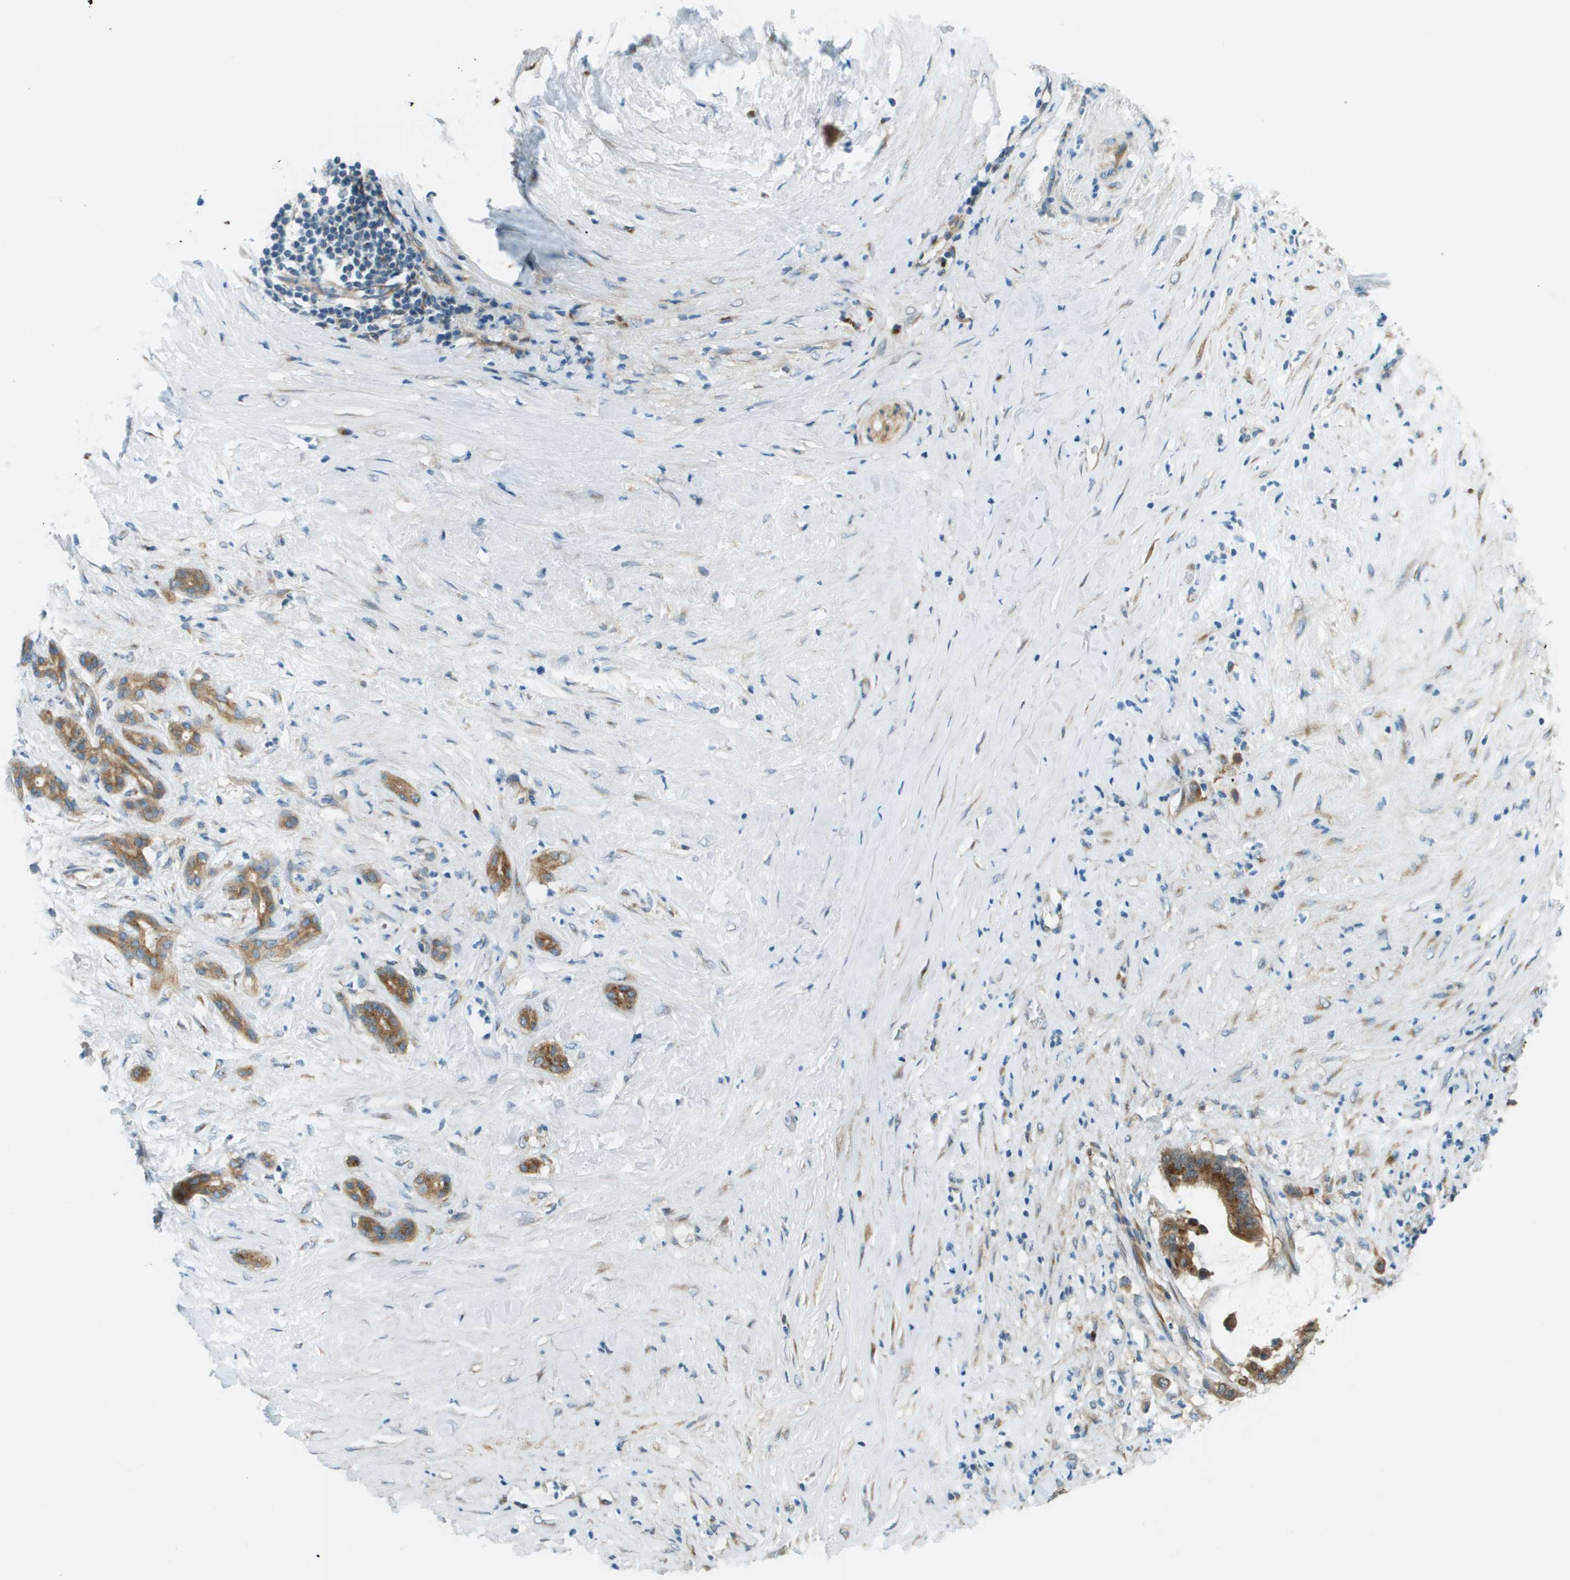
{"staining": {"intensity": "strong", "quantity": ">75%", "location": "cytoplasmic/membranous"}, "tissue": "pancreatic cancer", "cell_type": "Tumor cells", "image_type": "cancer", "snomed": [{"axis": "morphology", "description": "Adenocarcinoma, NOS"}, {"axis": "topography", "description": "Pancreas"}], "caption": "The immunohistochemical stain shows strong cytoplasmic/membranous staining in tumor cells of pancreatic adenocarcinoma tissue.", "gene": "ACBD3", "patient": {"sex": "male", "age": 41}}